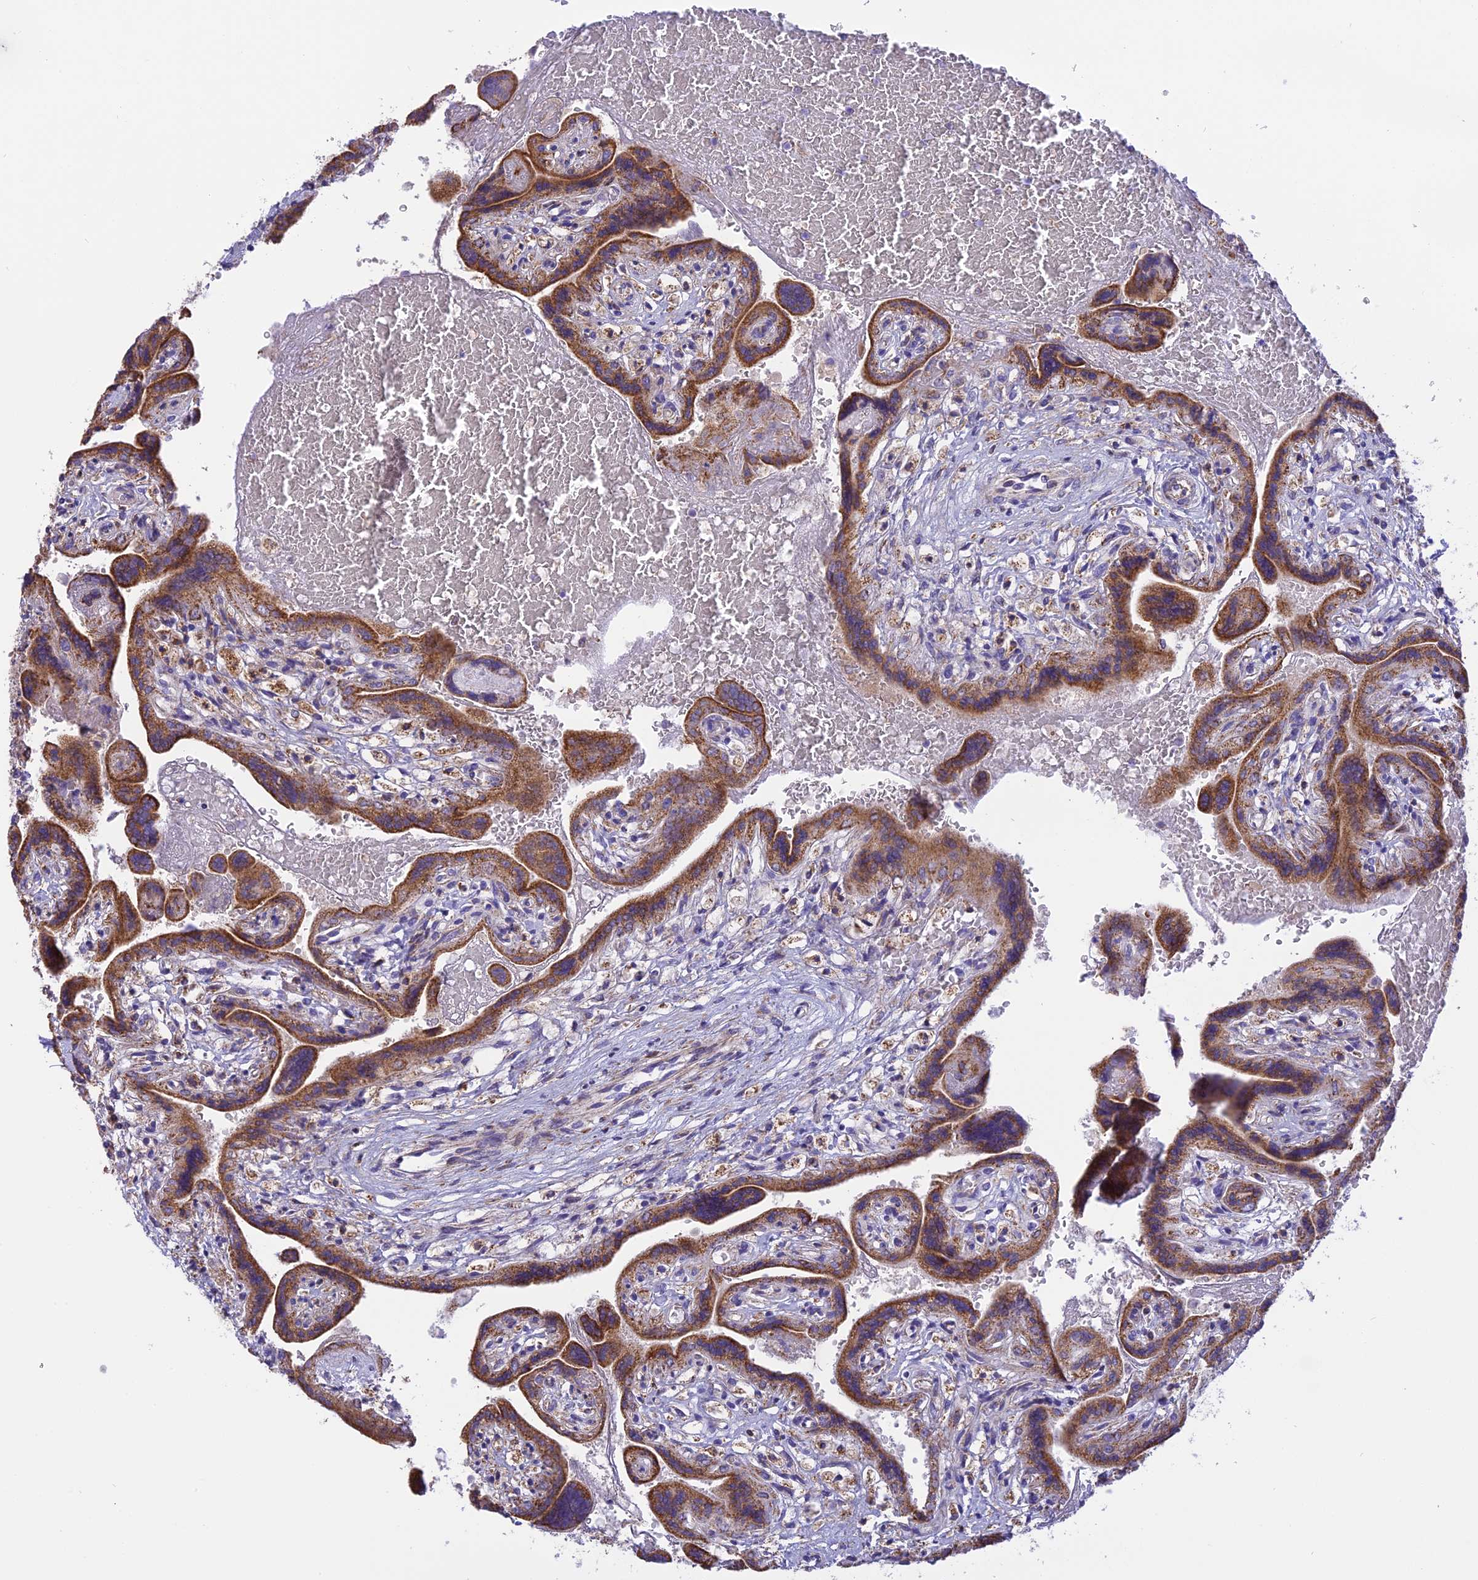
{"staining": {"intensity": "moderate", "quantity": "25%-75%", "location": "cytoplasmic/membranous"}, "tissue": "placenta", "cell_type": "Trophoblastic cells", "image_type": "normal", "snomed": [{"axis": "morphology", "description": "Normal tissue, NOS"}, {"axis": "topography", "description": "Placenta"}], "caption": "Moderate cytoplasmic/membranous positivity is present in about 25%-75% of trophoblastic cells in benign placenta. The staining is performed using DAB brown chromogen to label protein expression. The nuclei are counter-stained blue using hematoxylin.", "gene": "CORO7", "patient": {"sex": "female", "age": 37}}